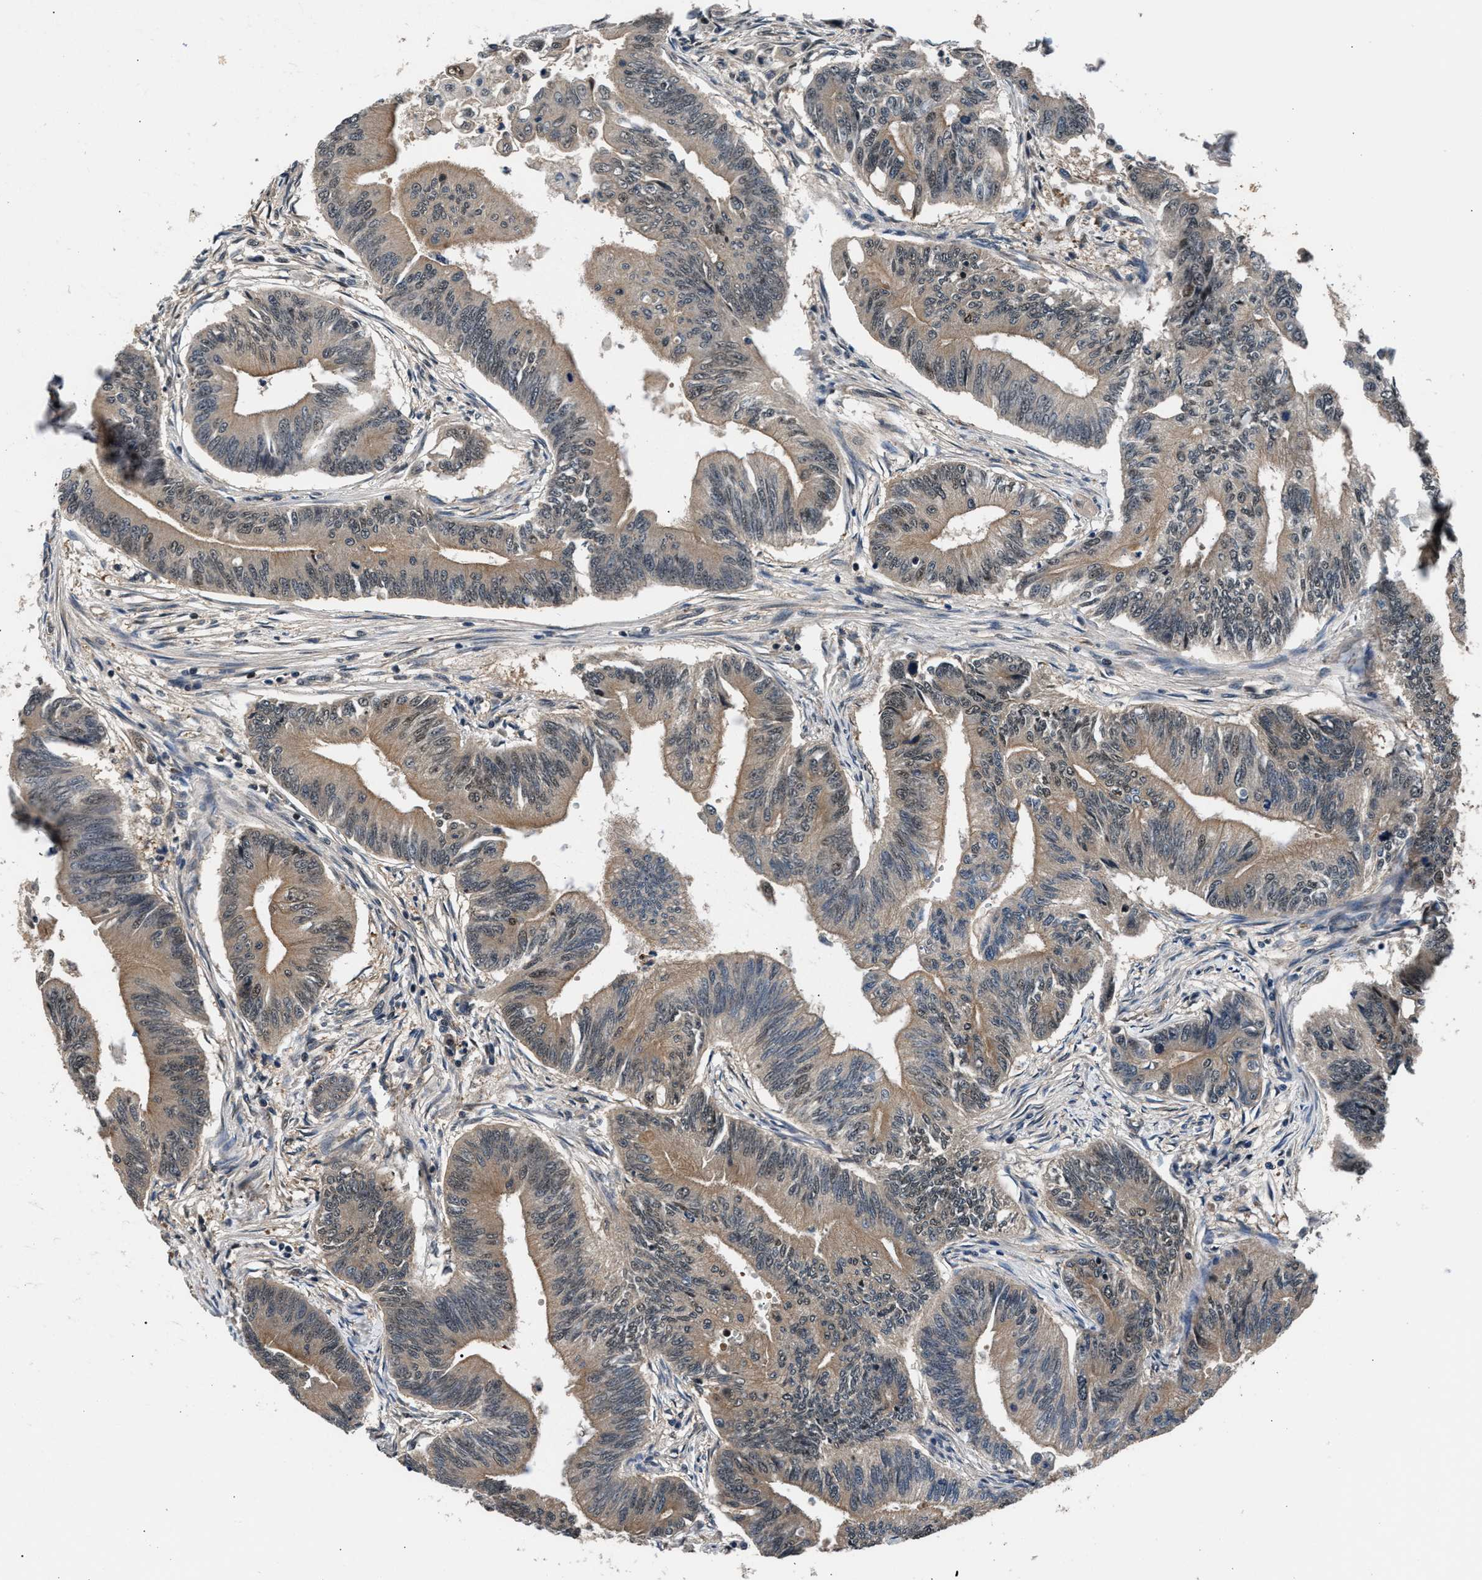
{"staining": {"intensity": "weak", "quantity": ">75%", "location": "cytoplasmic/membranous,nuclear"}, "tissue": "colorectal cancer", "cell_type": "Tumor cells", "image_type": "cancer", "snomed": [{"axis": "morphology", "description": "Adenoma, NOS"}, {"axis": "morphology", "description": "Adenocarcinoma, NOS"}, {"axis": "topography", "description": "Colon"}], "caption": "A photomicrograph of colorectal cancer stained for a protein displays weak cytoplasmic/membranous and nuclear brown staining in tumor cells.", "gene": "RBM33", "patient": {"sex": "male", "age": 79}}